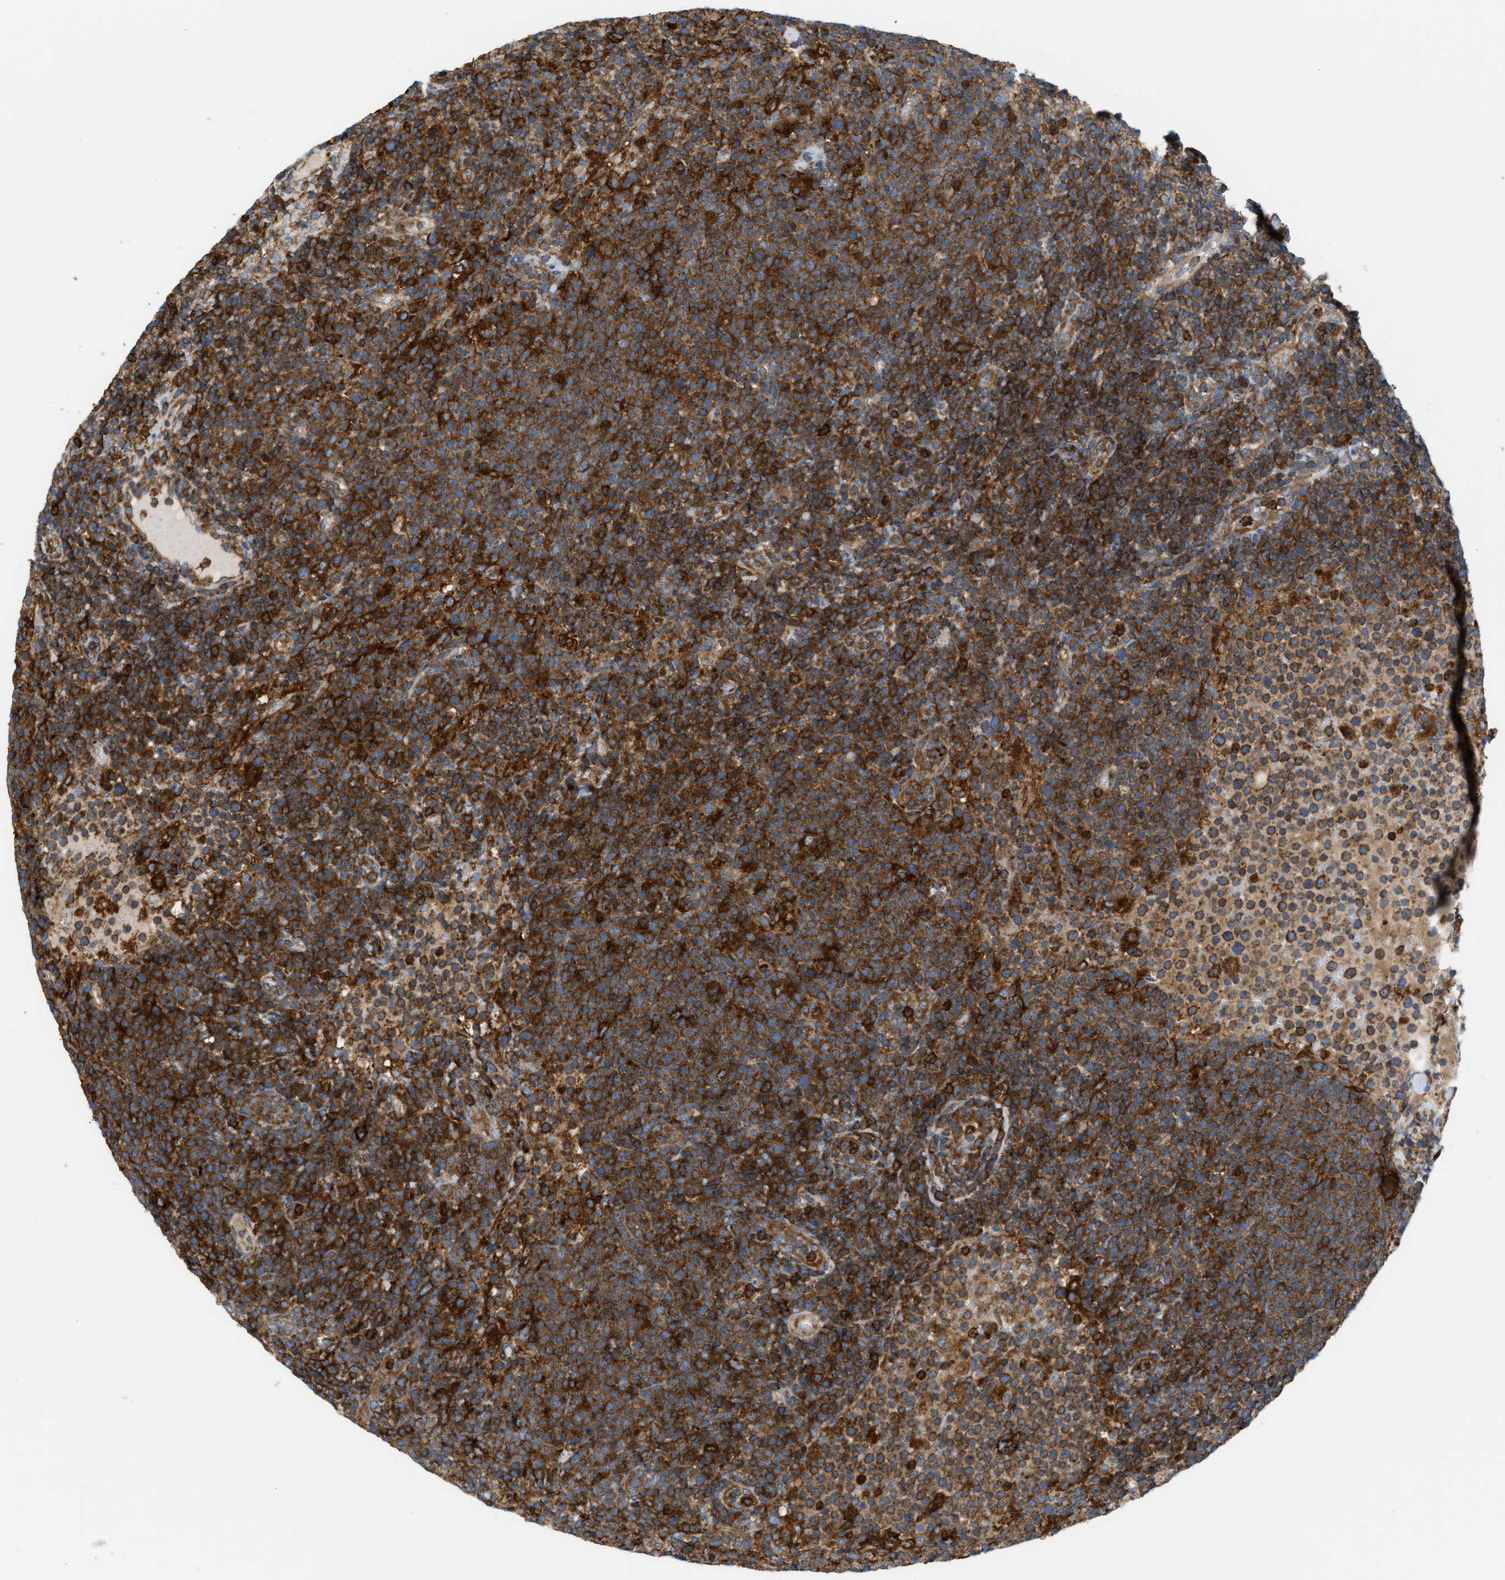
{"staining": {"intensity": "strong", "quantity": ">75%", "location": "cytoplasmic/membranous"}, "tissue": "lymphoma", "cell_type": "Tumor cells", "image_type": "cancer", "snomed": [{"axis": "morphology", "description": "Malignant lymphoma, non-Hodgkin's type, High grade"}, {"axis": "topography", "description": "Lymph node"}], "caption": "An immunohistochemistry image of tumor tissue is shown. Protein staining in brown highlights strong cytoplasmic/membranous positivity in lymphoma within tumor cells. The protein of interest is stained brown, and the nuclei are stained in blue (DAB IHC with brightfield microscopy, high magnification).", "gene": "GPAT4", "patient": {"sex": "male", "age": 61}}